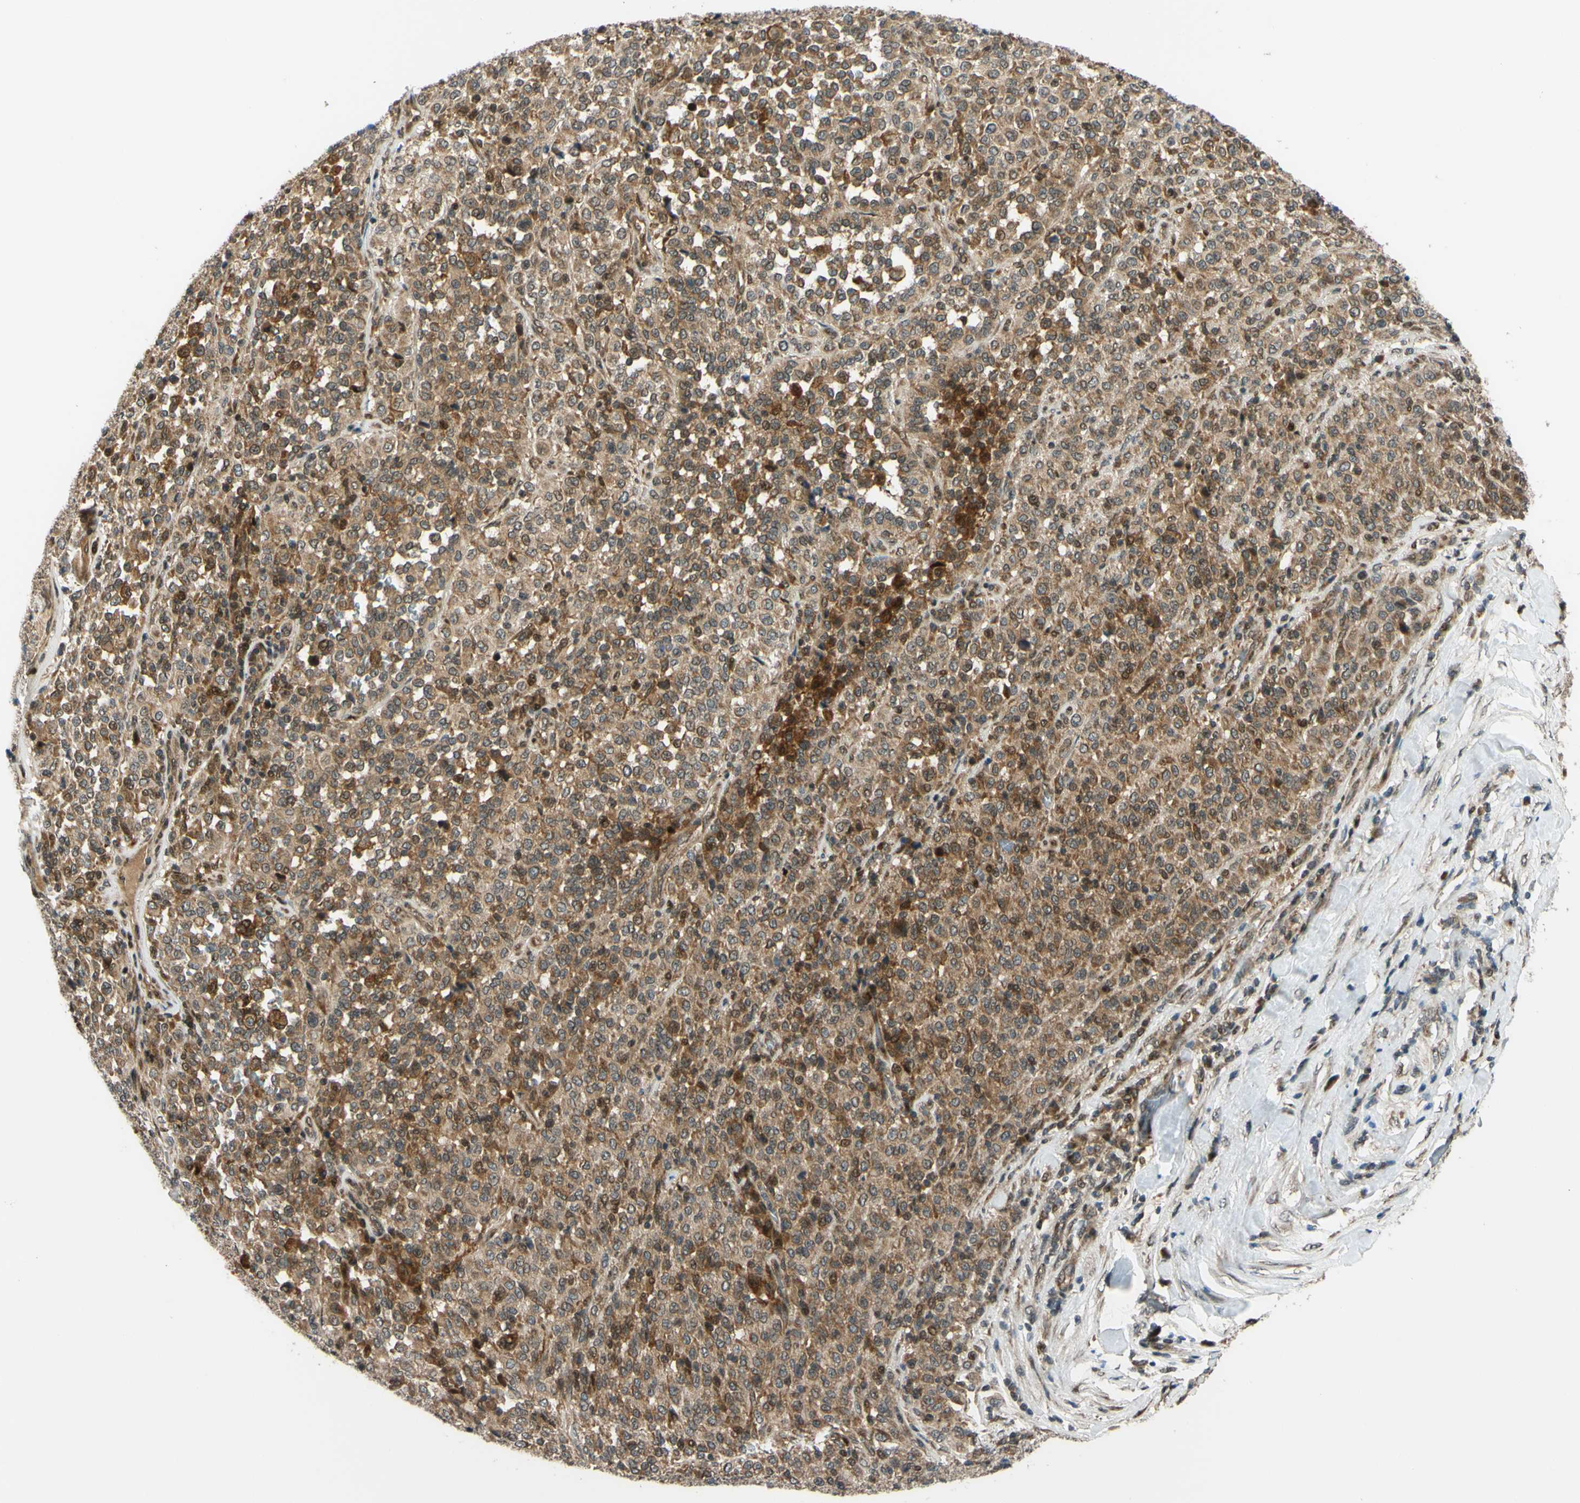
{"staining": {"intensity": "weak", "quantity": ">75%", "location": "cytoplasmic/membranous,nuclear"}, "tissue": "melanoma", "cell_type": "Tumor cells", "image_type": "cancer", "snomed": [{"axis": "morphology", "description": "Malignant melanoma, Metastatic site"}, {"axis": "topography", "description": "Pancreas"}], "caption": "The histopathology image displays immunohistochemical staining of malignant melanoma (metastatic site). There is weak cytoplasmic/membranous and nuclear expression is appreciated in approximately >75% of tumor cells. (DAB = brown stain, brightfield microscopy at high magnification).", "gene": "ABCC8", "patient": {"sex": "female", "age": 30}}